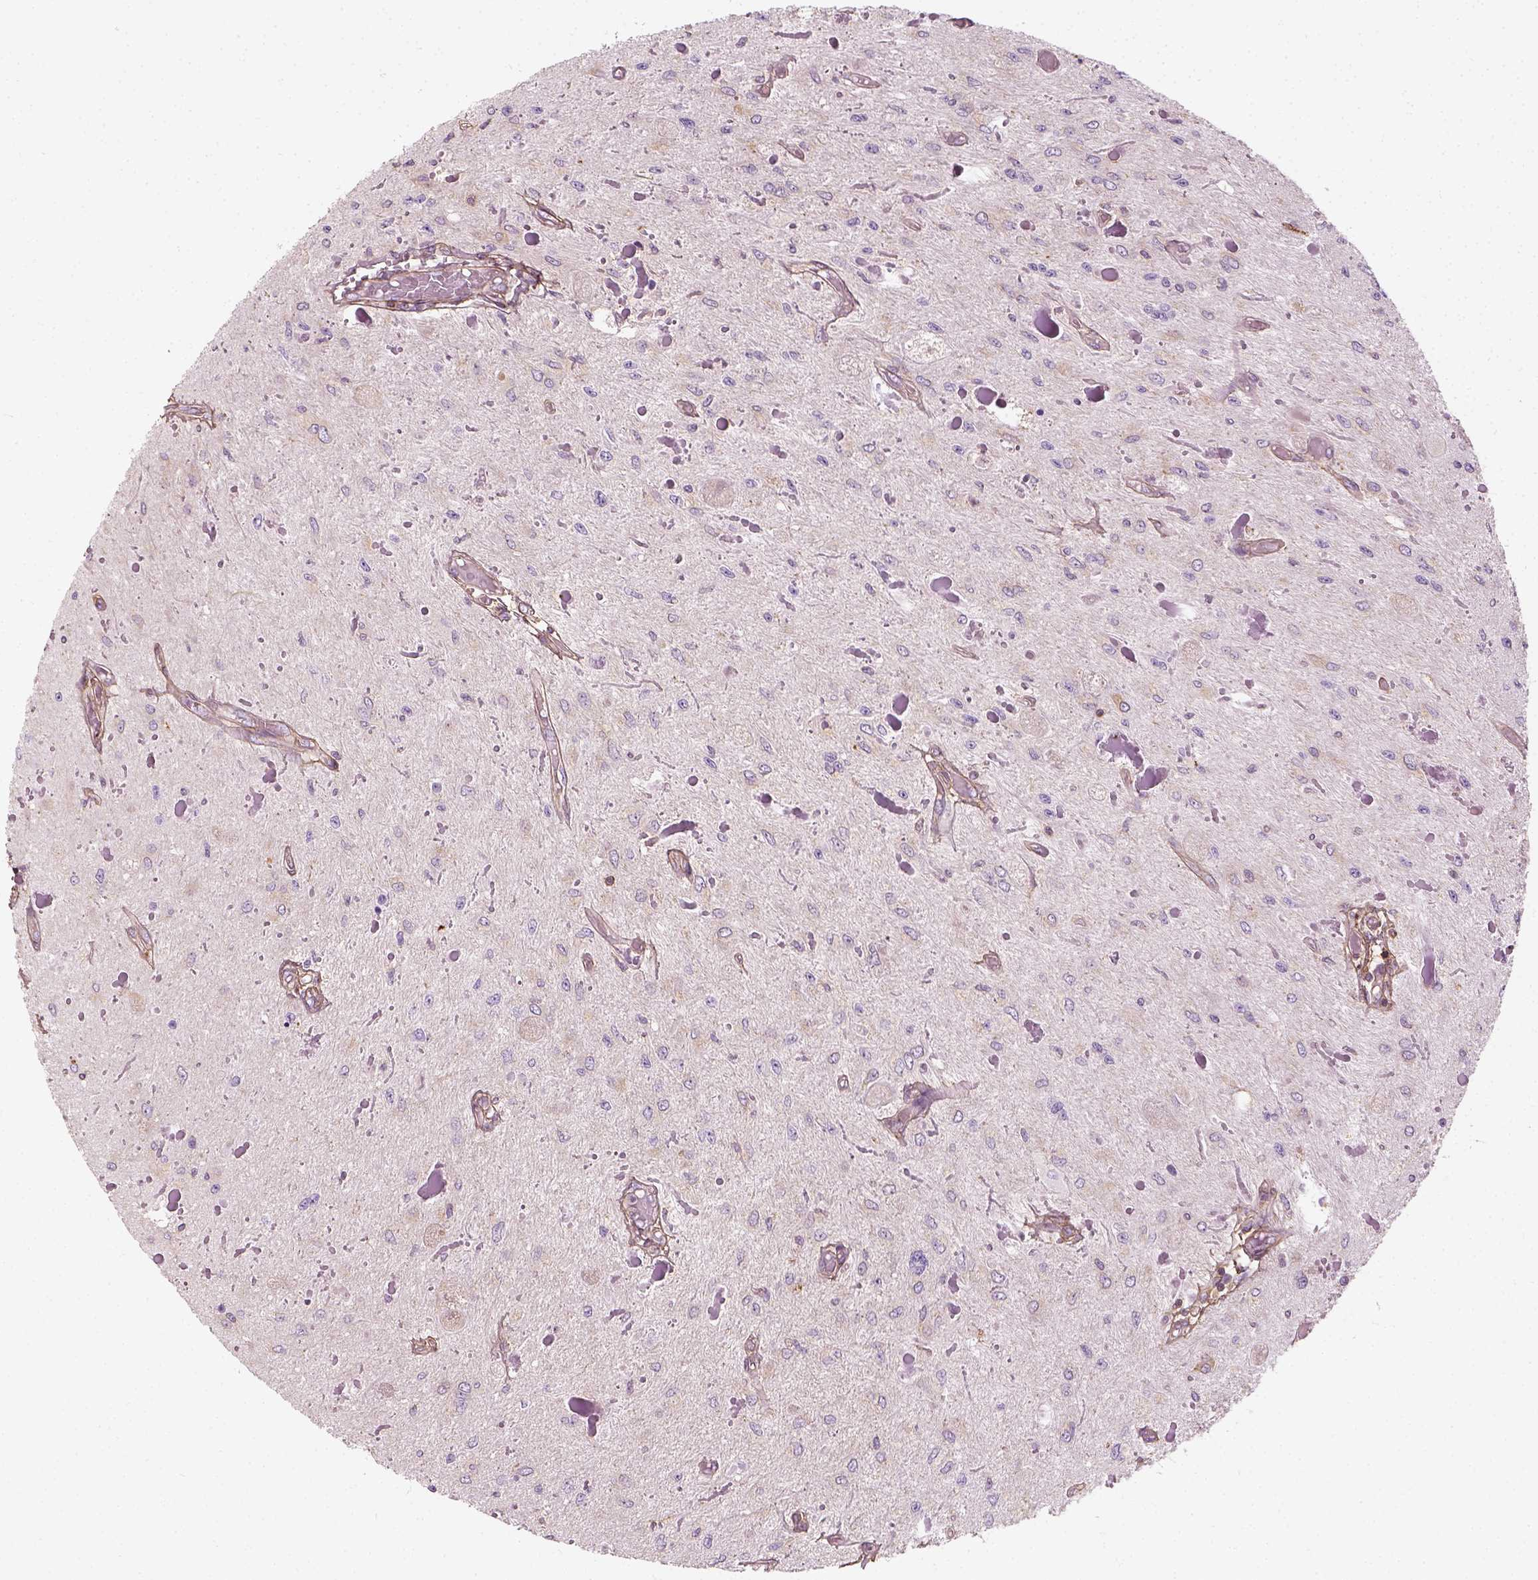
{"staining": {"intensity": "negative", "quantity": "none", "location": "none"}, "tissue": "glioma", "cell_type": "Tumor cells", "image_type": "cancer", "snomed": [{"axis": "morphology", "description": "Glioma, malignant, Low grade"}, {"axis": "topography", "description": "Cerebellum"}], "caption": "An image of malignant glioma (low-grade) stained for a protein reveals no brown staining in tumor cells. (DAB (3,3'-diaminobenzidine) IHC with hematoxylin counter stain).", "gene": "COL6A2", "patient": {"sex": "female", "age": 14}}